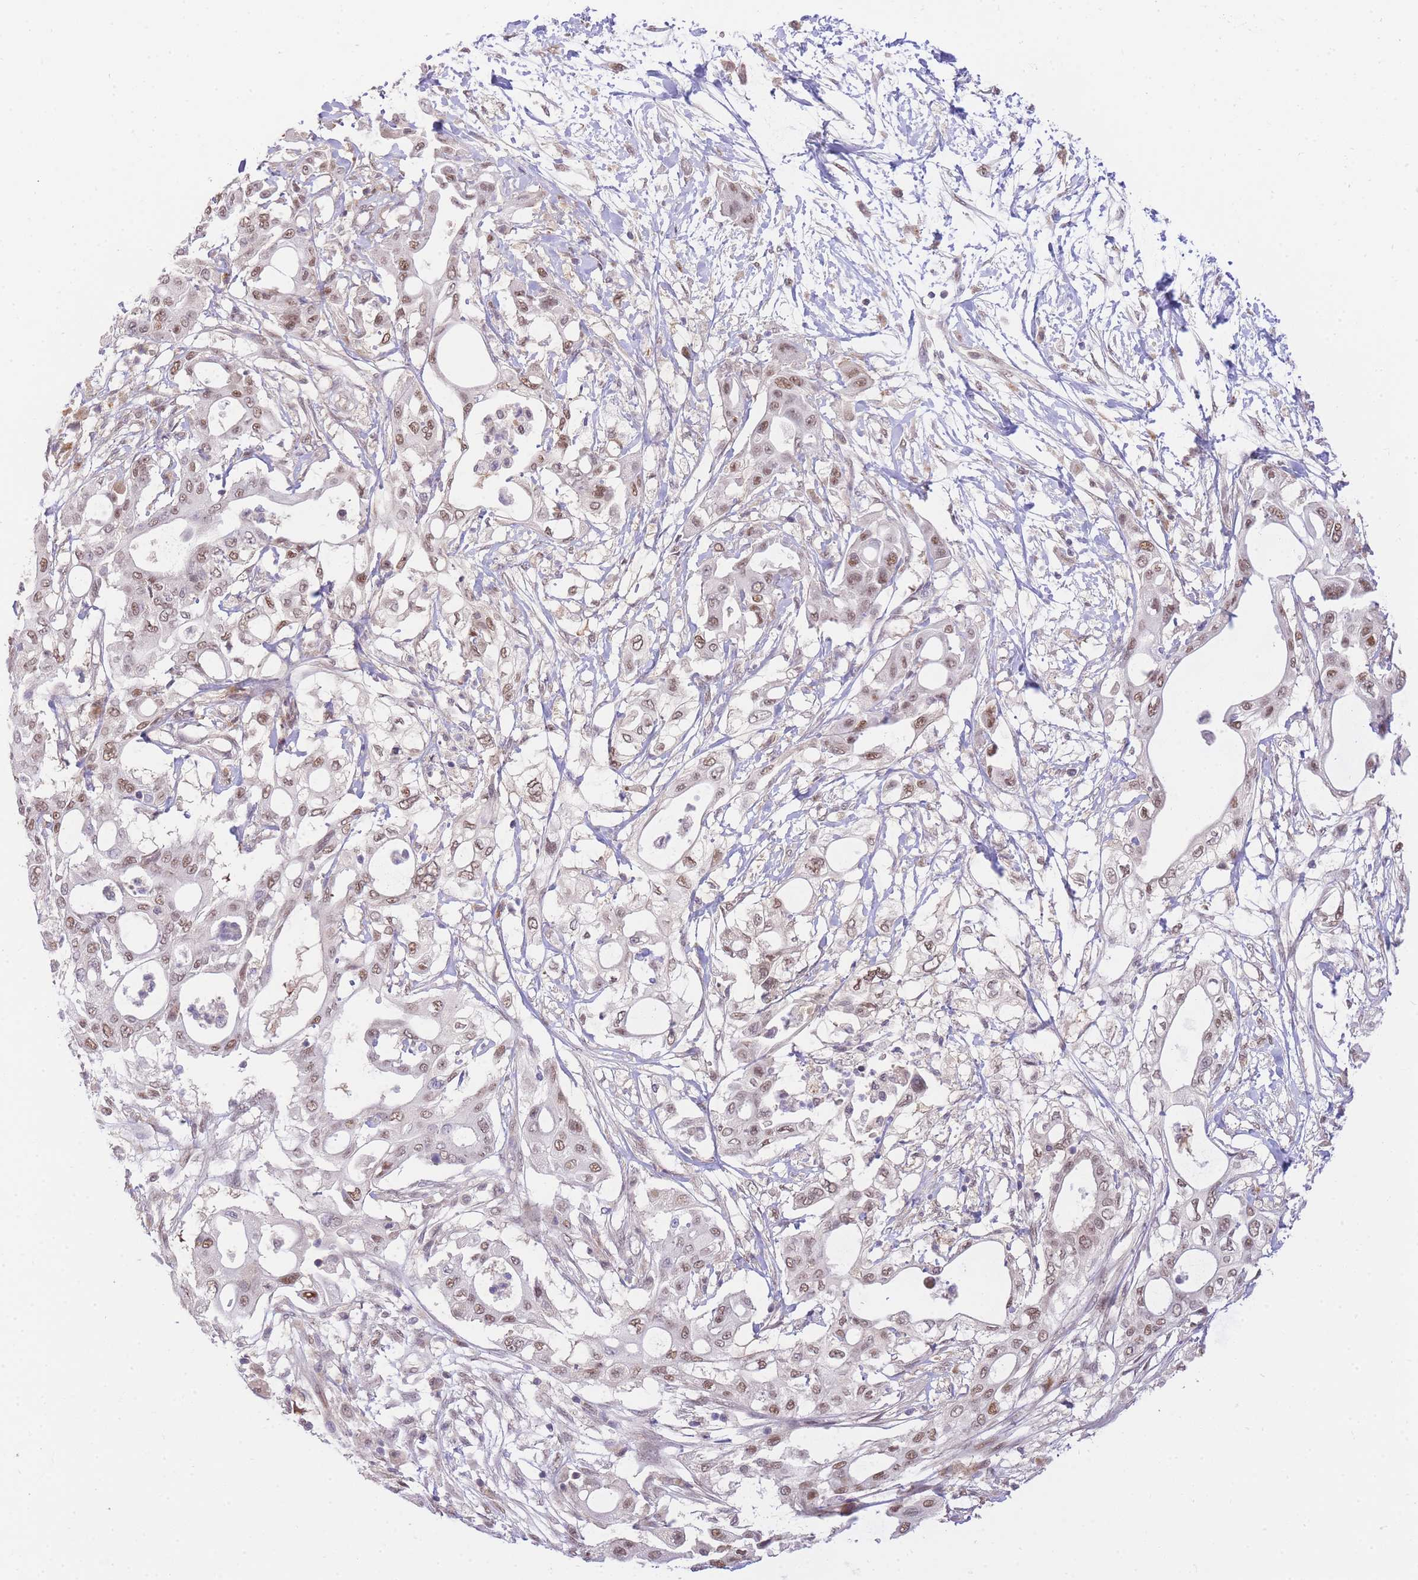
{"staining": {"intensity": "moderate", "quantity": ">75%", "location": "nuclear"}, "tissue": "pancreatic cancer", "cell_type": "Tumor cells", "image_type": "cancer", "snomed": [{"axis": "morphology", "description": "Adenocarcinoma, NOS"}, {"axis": "topography", "description": "Pancreas"}], "caption": "High-magnification brightfield microscopy of pancreatic cancer (adenocarcinoma) stained with DAB (brown) and counterstained with hematoxylin (blue). tumor cells exhibit moderate nuclear positivity is present in about>75% of cells.", "gene": "UBXN7", "patient": {"sex": "male", "age": 68}}